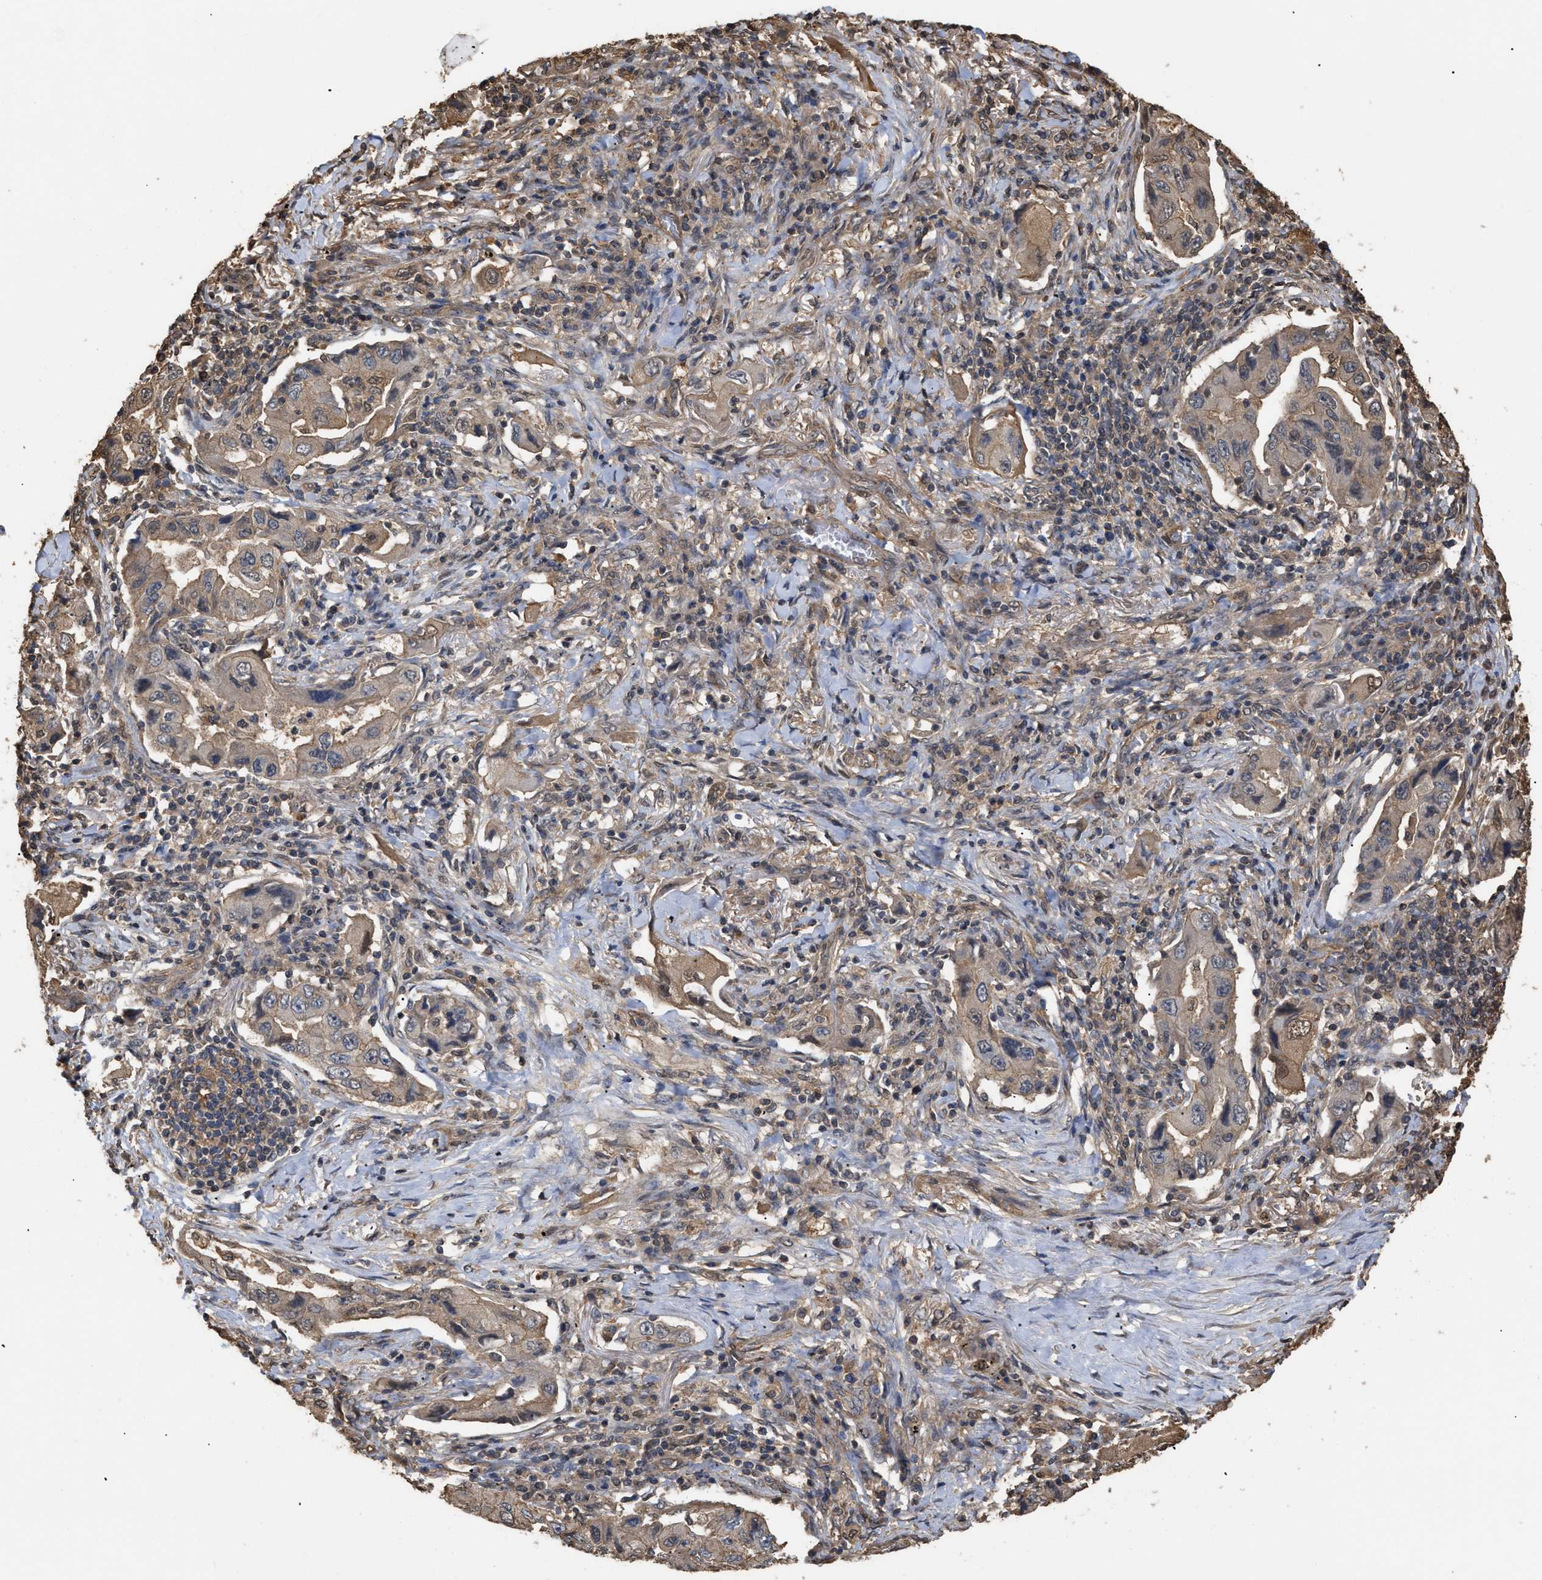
{"staining": {"intensity": "moderate", "quantity": ">75%", "location": "cytoplasmic/membranous"}, "tissue": "lung cancer", "cell_type": "Tumor cells", "image_type": "cancer", "snomed": [{"axis": "morphology", "description": "Adenocarcinoma, NOS"}, {"axis": "topography", "description": "Lung"}], "caption": "DAB immunohistochemical staining of lung cancer shows moderate cytoplasmic/membranous protein staining in about >75% of tumor cells.", "gene": "CALM1", "patient": {"sex": "female", "age": 65}}